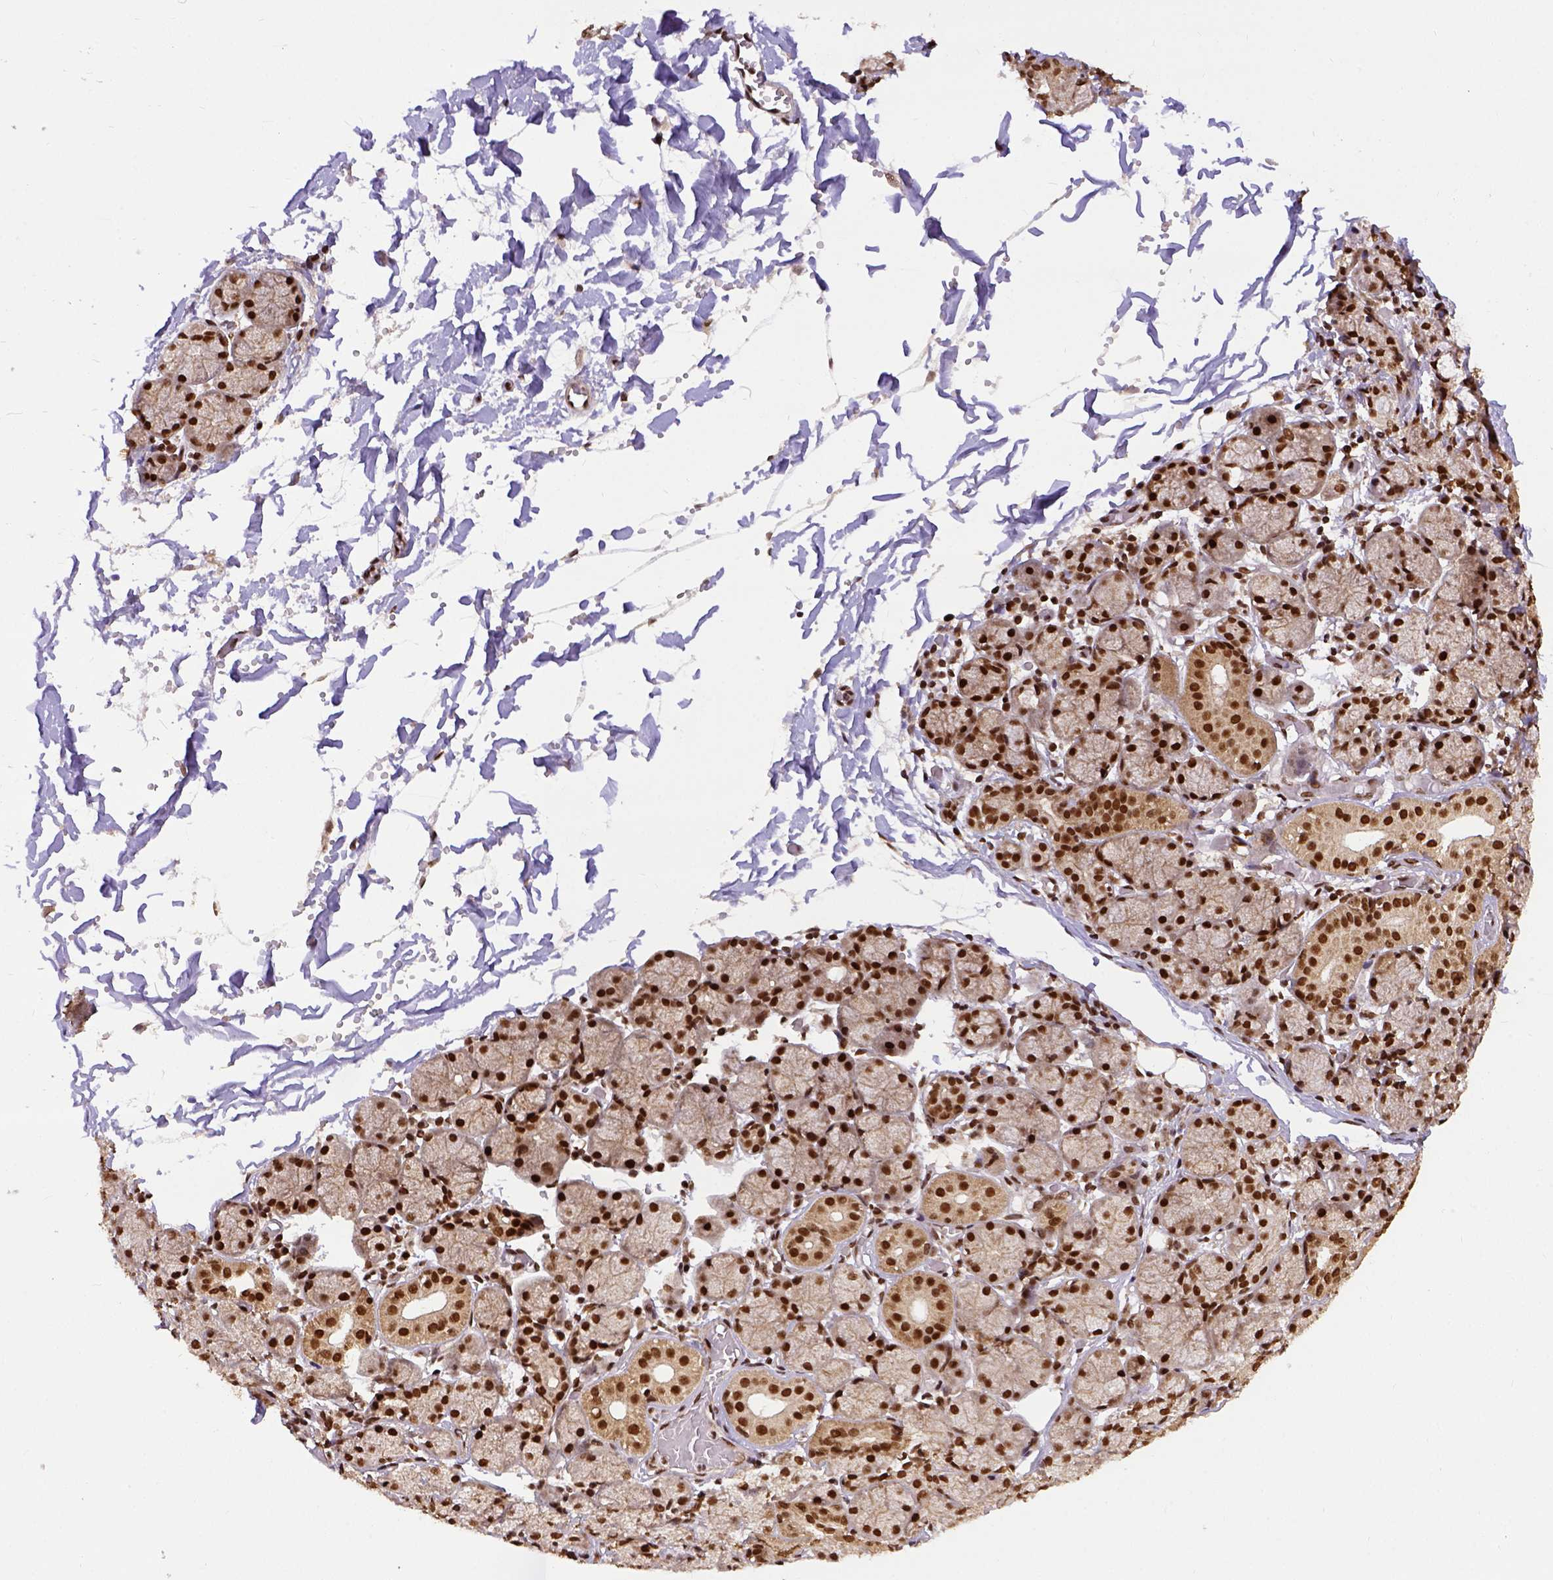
{"staining": {"intensity": "strong", "quantity": ">75%", "location": "nuclear"}, "tissue": "salivary gland", "cell_type": "Glandular cells", "image_type": "normal", "snomed": [{"axis": "morphology", "description": "Normal tissue, NOS"}, {"axis": "topography", "description": "Salivary gland"}, {"axis": "topography", "description": "Peripheral nerve tissue"}], "caption": "Protein staining by immunohistochemistry (IHC) reveals strong nuclear expression in approximately >75% of glandular cells in benign salivary gland.", "gene": "NACC1", "patient": {"sex": "female", "age": 24}}